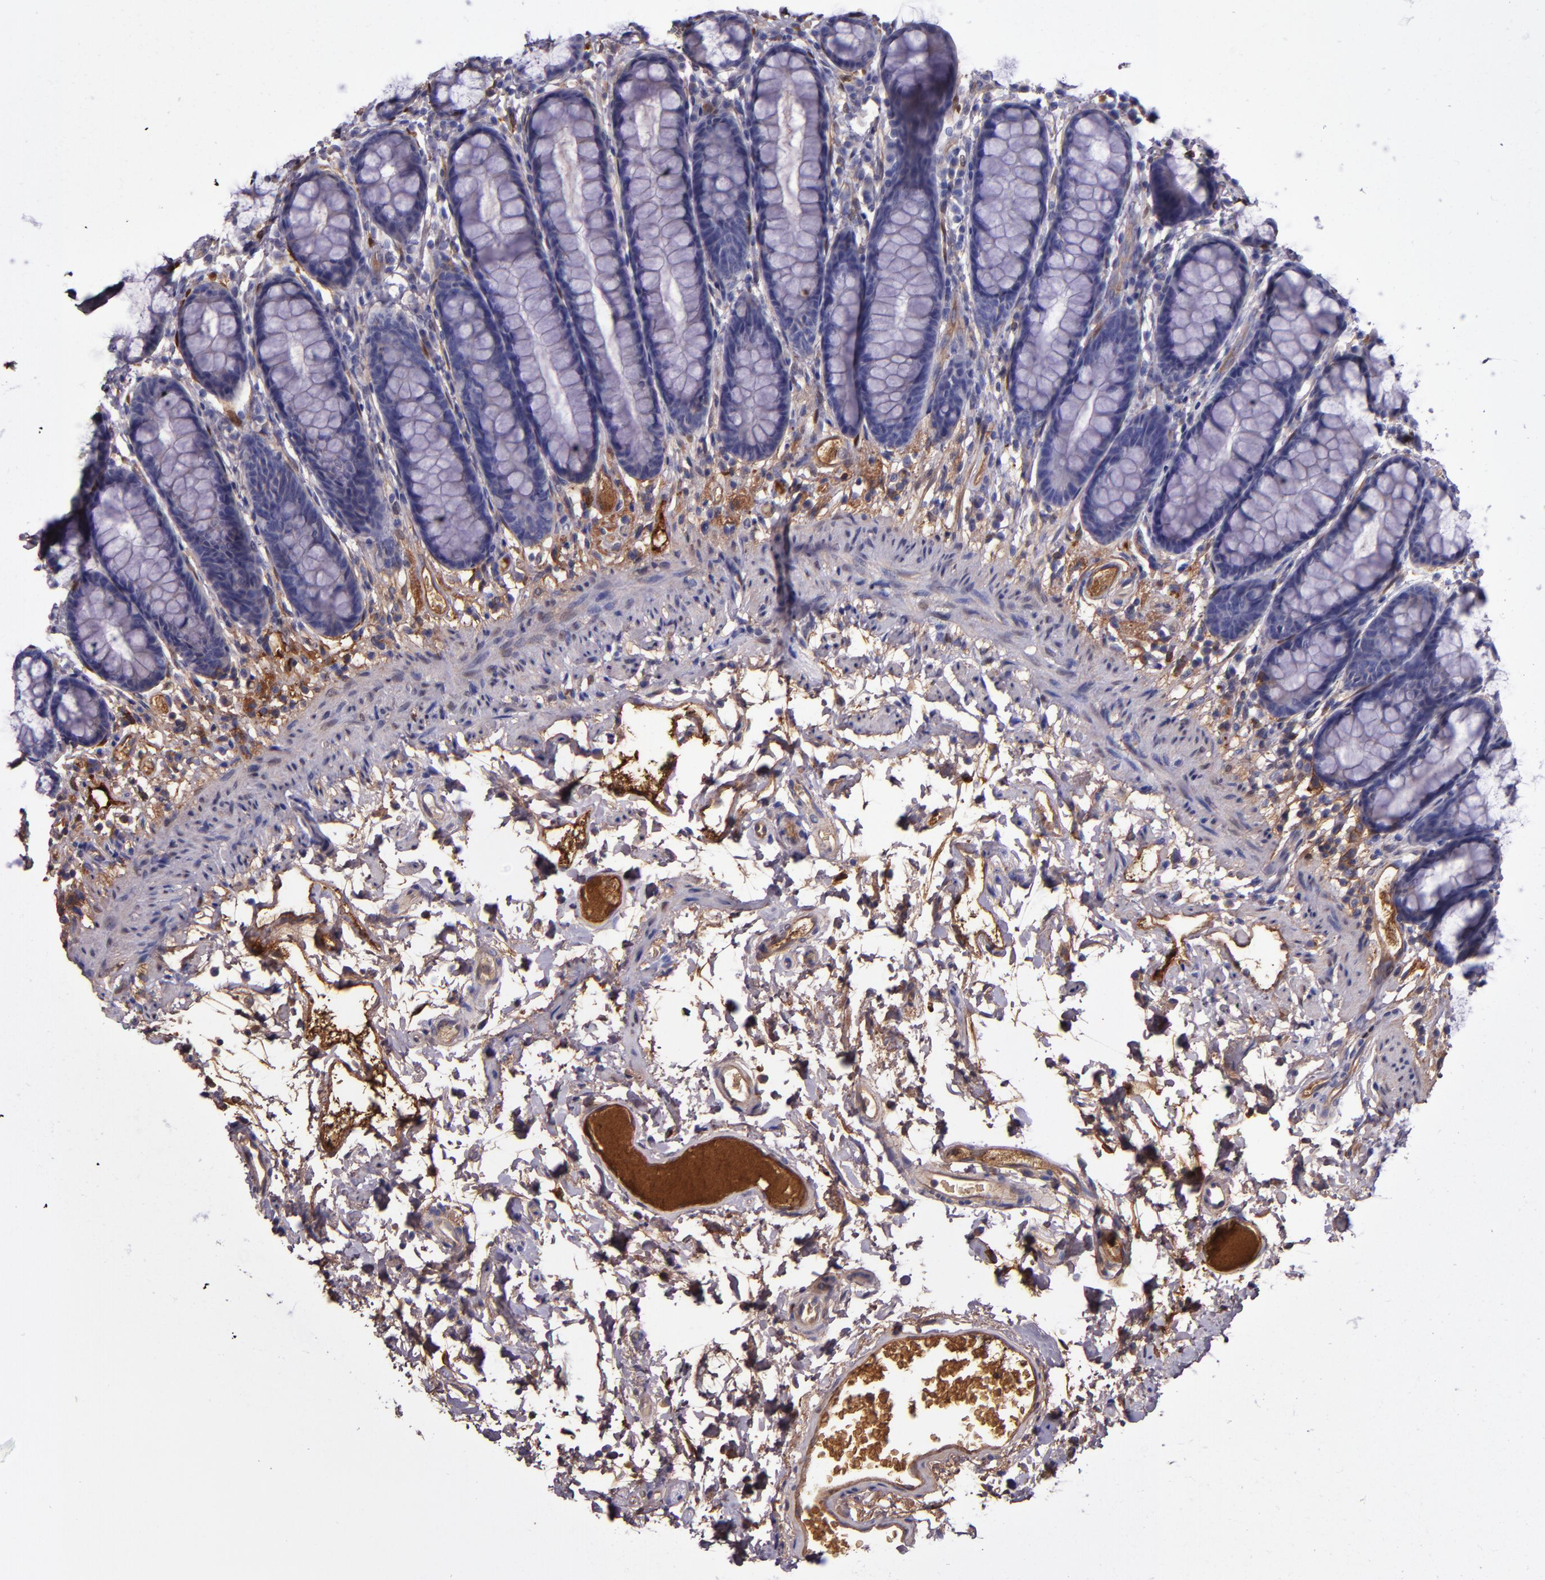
{"staining": {"intensity": "negative", "quantity": "none", "location": "none"}, "tissue": "rectum", "cell_type": "Glandular cells", "image_type": "normal", "snomed": [{"axis": "morphology", "description": "Normal tissue, NOS"}, {"axis": "topography", "description": "Rectum"}], "caption": "The histopathology image displays no significant positivity in glandular cells of rectum. (Immunohistochemistry, brightfield microscopy, high magnification).", "gene": "CLEC3B", "patient": {"sex": "male", "age": 92}}